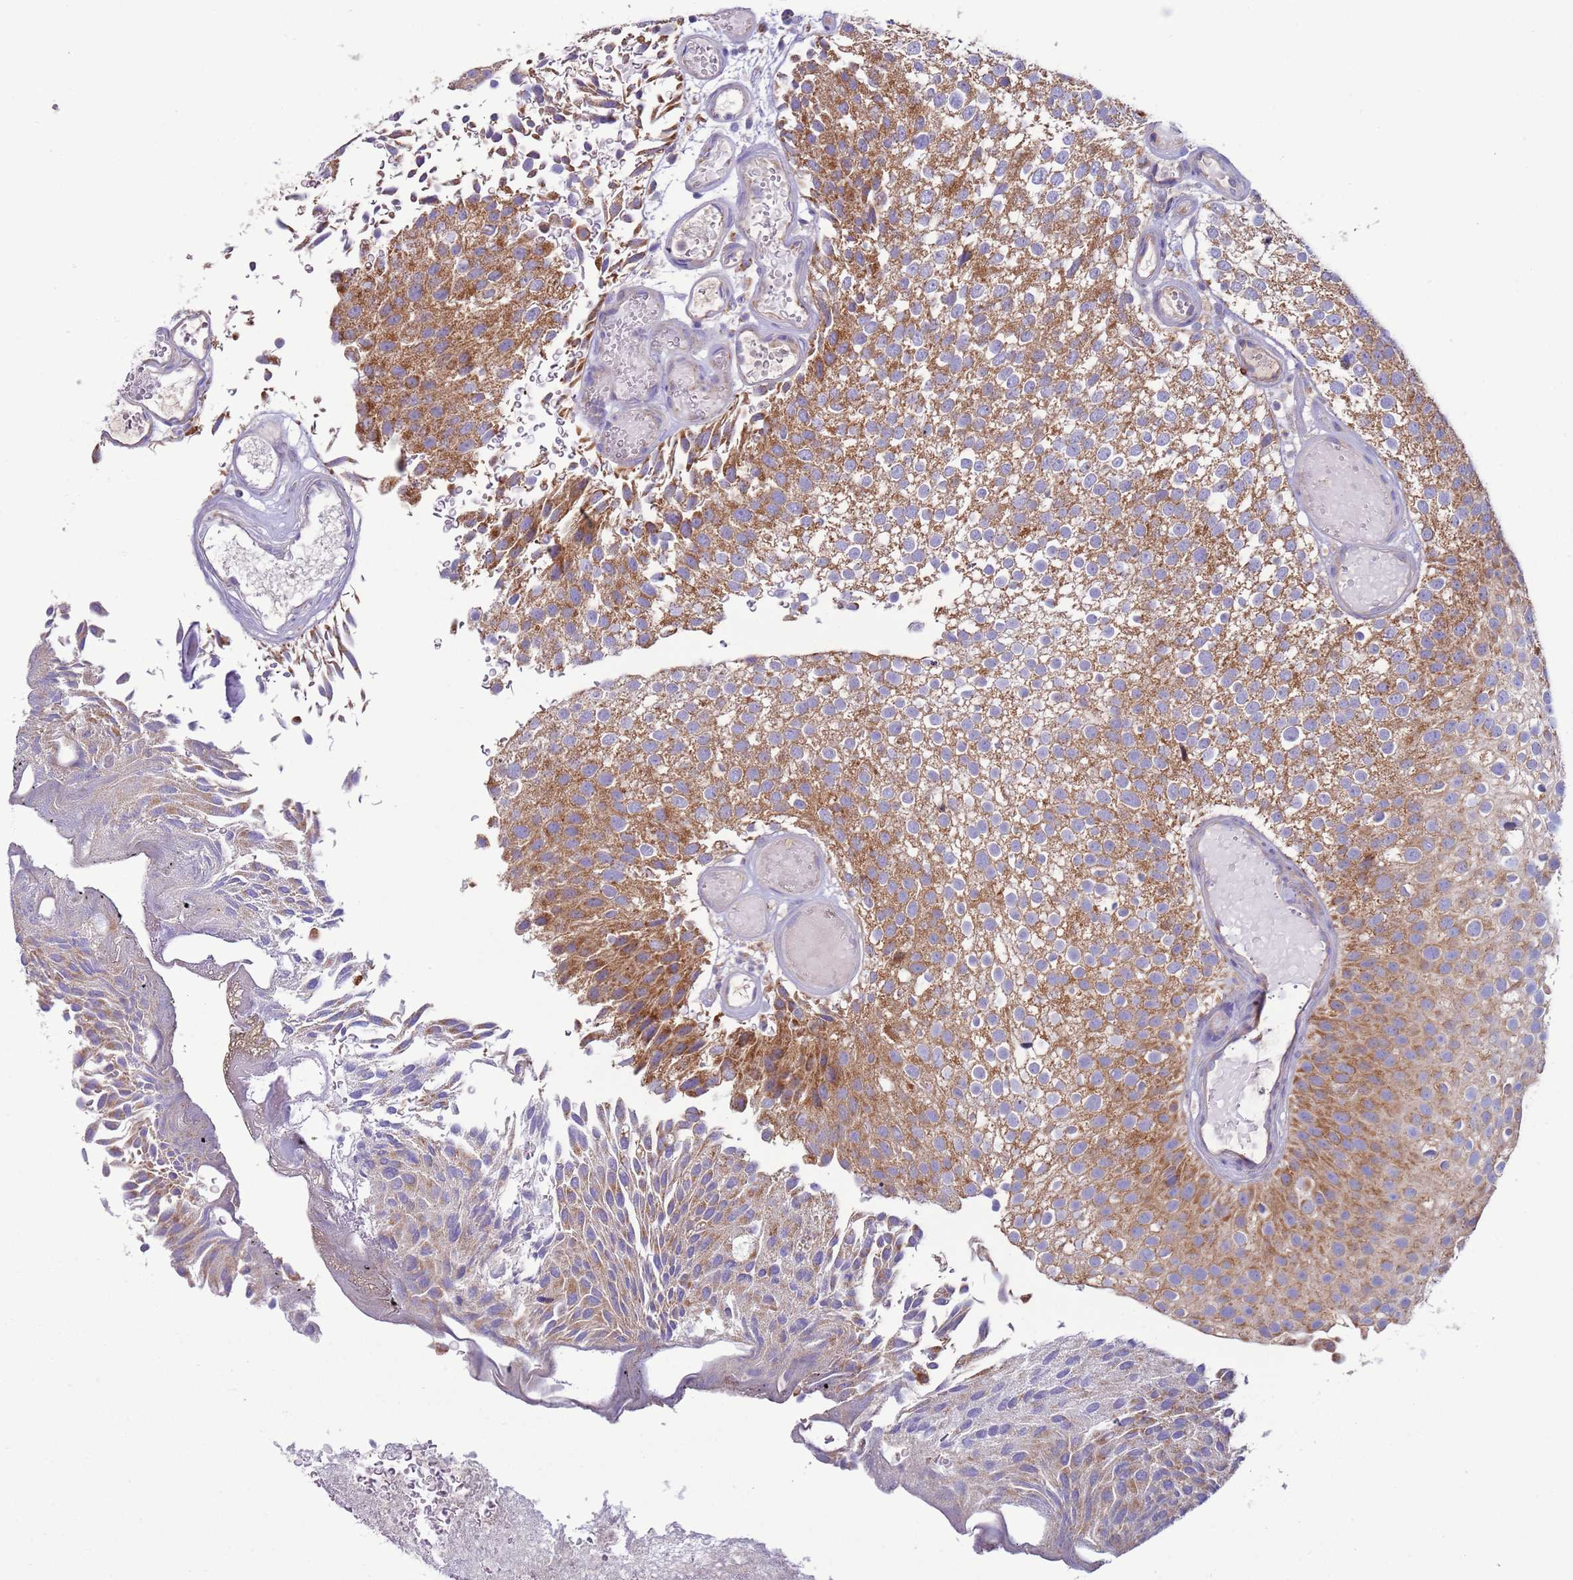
{"staining": {"intensity": "moderate", "quantity": ">75%", "location": "cytoplasmic/membranous"}, "tissue": "urothelial cancer", "cell_type": "Tumor cells", "image_type": "cancer", "snomed": [{"axis": "morphology", "description": "Urothelial carcinoma, Low grade"}, {"axis": "topography", "description": "Urinary bladder"}], "caption": "Immunohistochemistry image of urothelial carcinoma (low-grade) stained for a protein (brown), which reveals medium levels of moderate cytoplasmic/membranous positivity in approximately >75% of tumor cells.", "gene": "UQCRQ", "patient": {"sex": "male", "age": 78}}